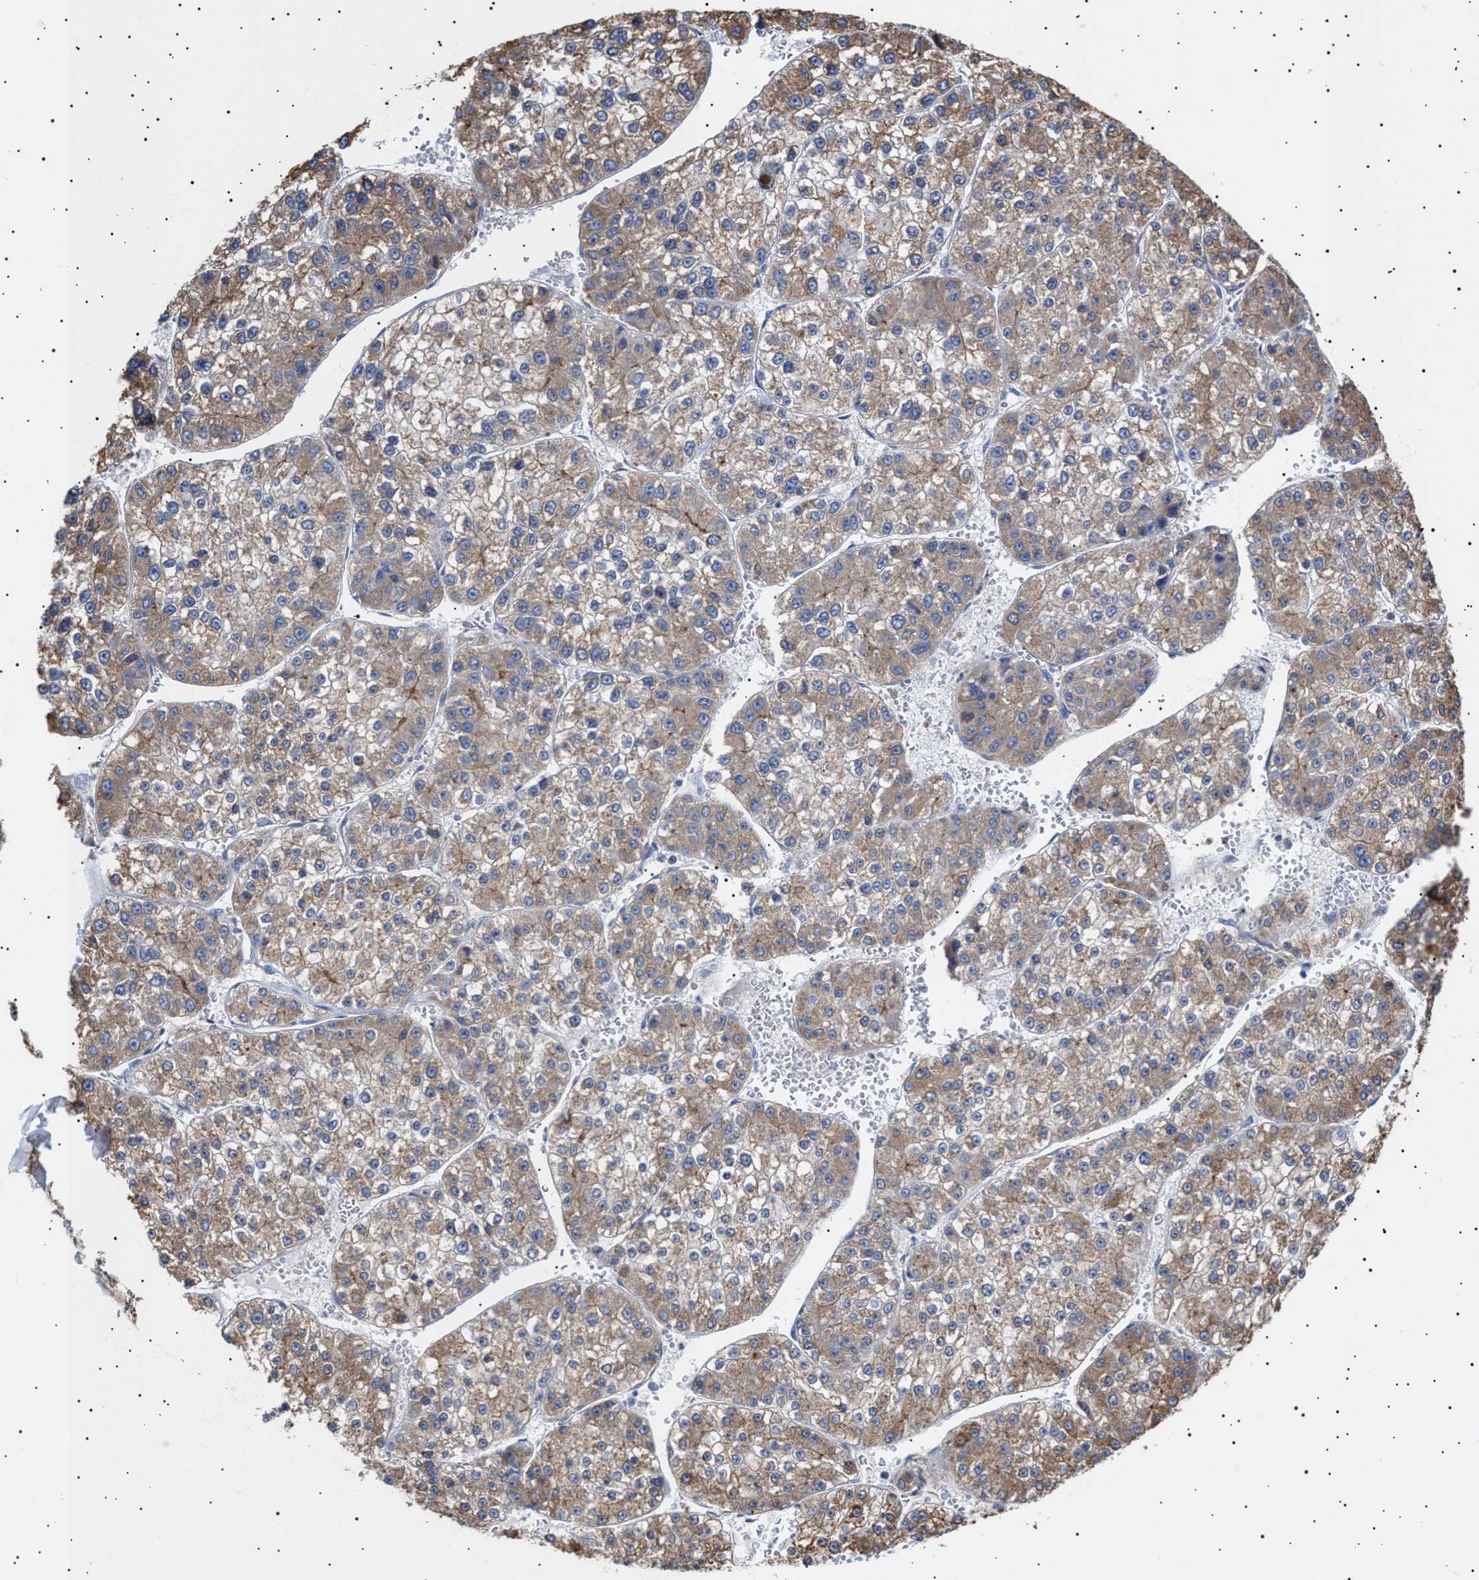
{"staining": {"intensity": "weak", "quantity": ">75%", "location": "cytoplasmic/membranous"}, "tissue": "liver cancer", "cell_type": "Tumor cells", "image_type": "cancer", "snomed": [{"axis": "morphology", "description": "Carcinoma, Hepatocellular, NOS"}, {"axis": "topography", "description": "Liver"}], "caption": "Weak cytoplasmic/membranous protein expression is identified in approximately >75% of tumor cells in hepatocellular carcinoma (liver).", "gene": "ERCC6L2", "patient": {"sex": "female", "age": 73}}